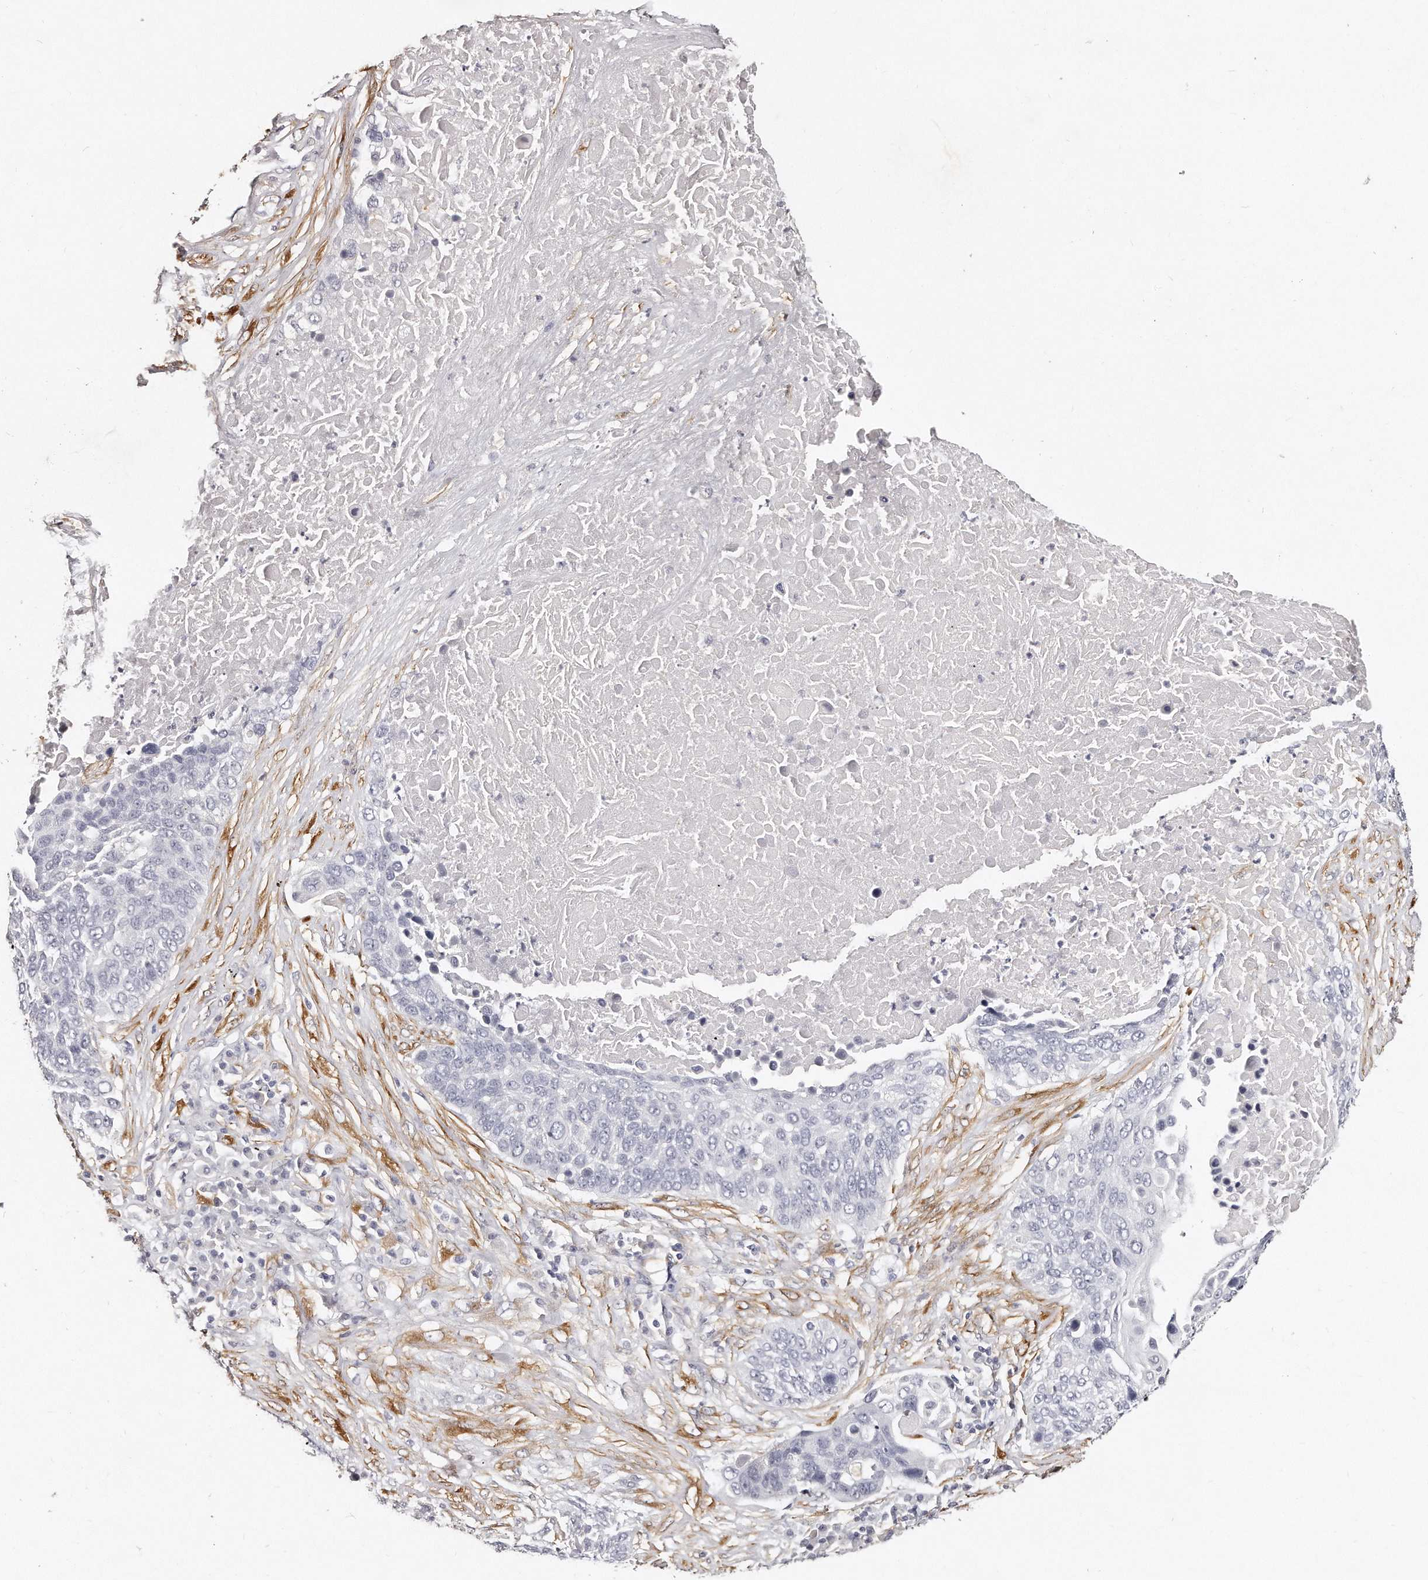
{"staining": {"intensity": "negative", "quantity": "none", "location": "none"}, "tissue": "lung cancer", "cell_type": "Tumor cells", "image_type": "cancer", "snomed": [{"axis": "morphology", "description": "Squamous cell carcinoma, NOS"}, {"axis": "topography", "description": "Lung"}], "caption": "Lung cancer was stained to show a protein in brown. There is no significant expression in tumor cells.", "gene": "LMOD1", "patient": {"sex": "male", "age": 66}}